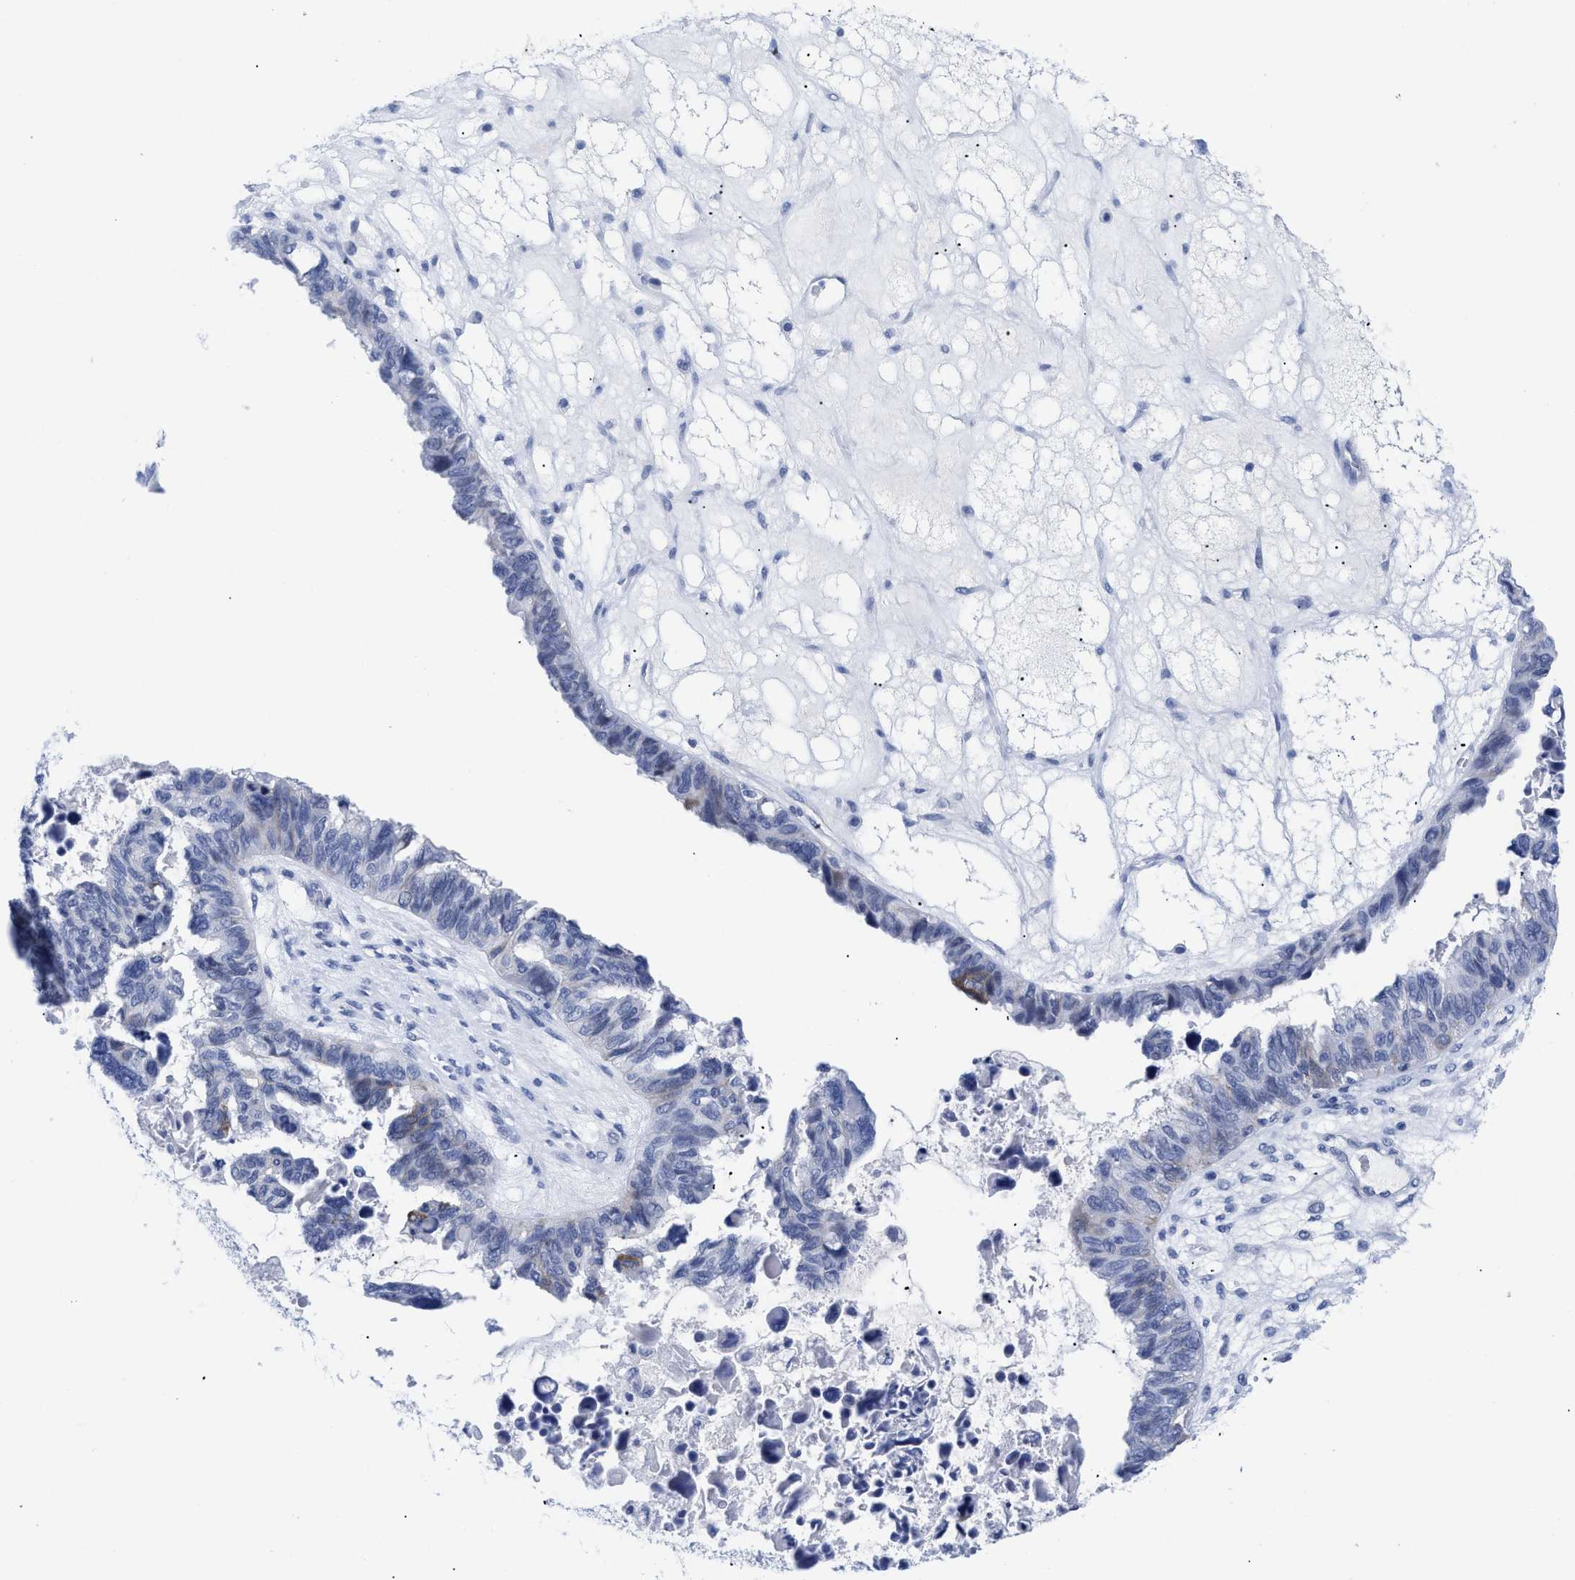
{"staining": {"intensity": "negative", "quantity": "none", "location": "none"}, "tissue": "ovarian cancer", "cell_type": "Tumor cells", "image_type": "cancer", "snomed": [{"axis": "morphology", "description": "Cystadenocarcinoma, serous, NOS"}, {"axis": "topography", "description": "Ovary"}], "caption": "This histopathology image is of ovarian cancer stained with immunohistochemistry to label a protein in brown with the nuclei are counter-stained blue. There is no staining in tumor cells.", "gene": "DUSP26", "patient": {"sex": "female", "age": 79}}